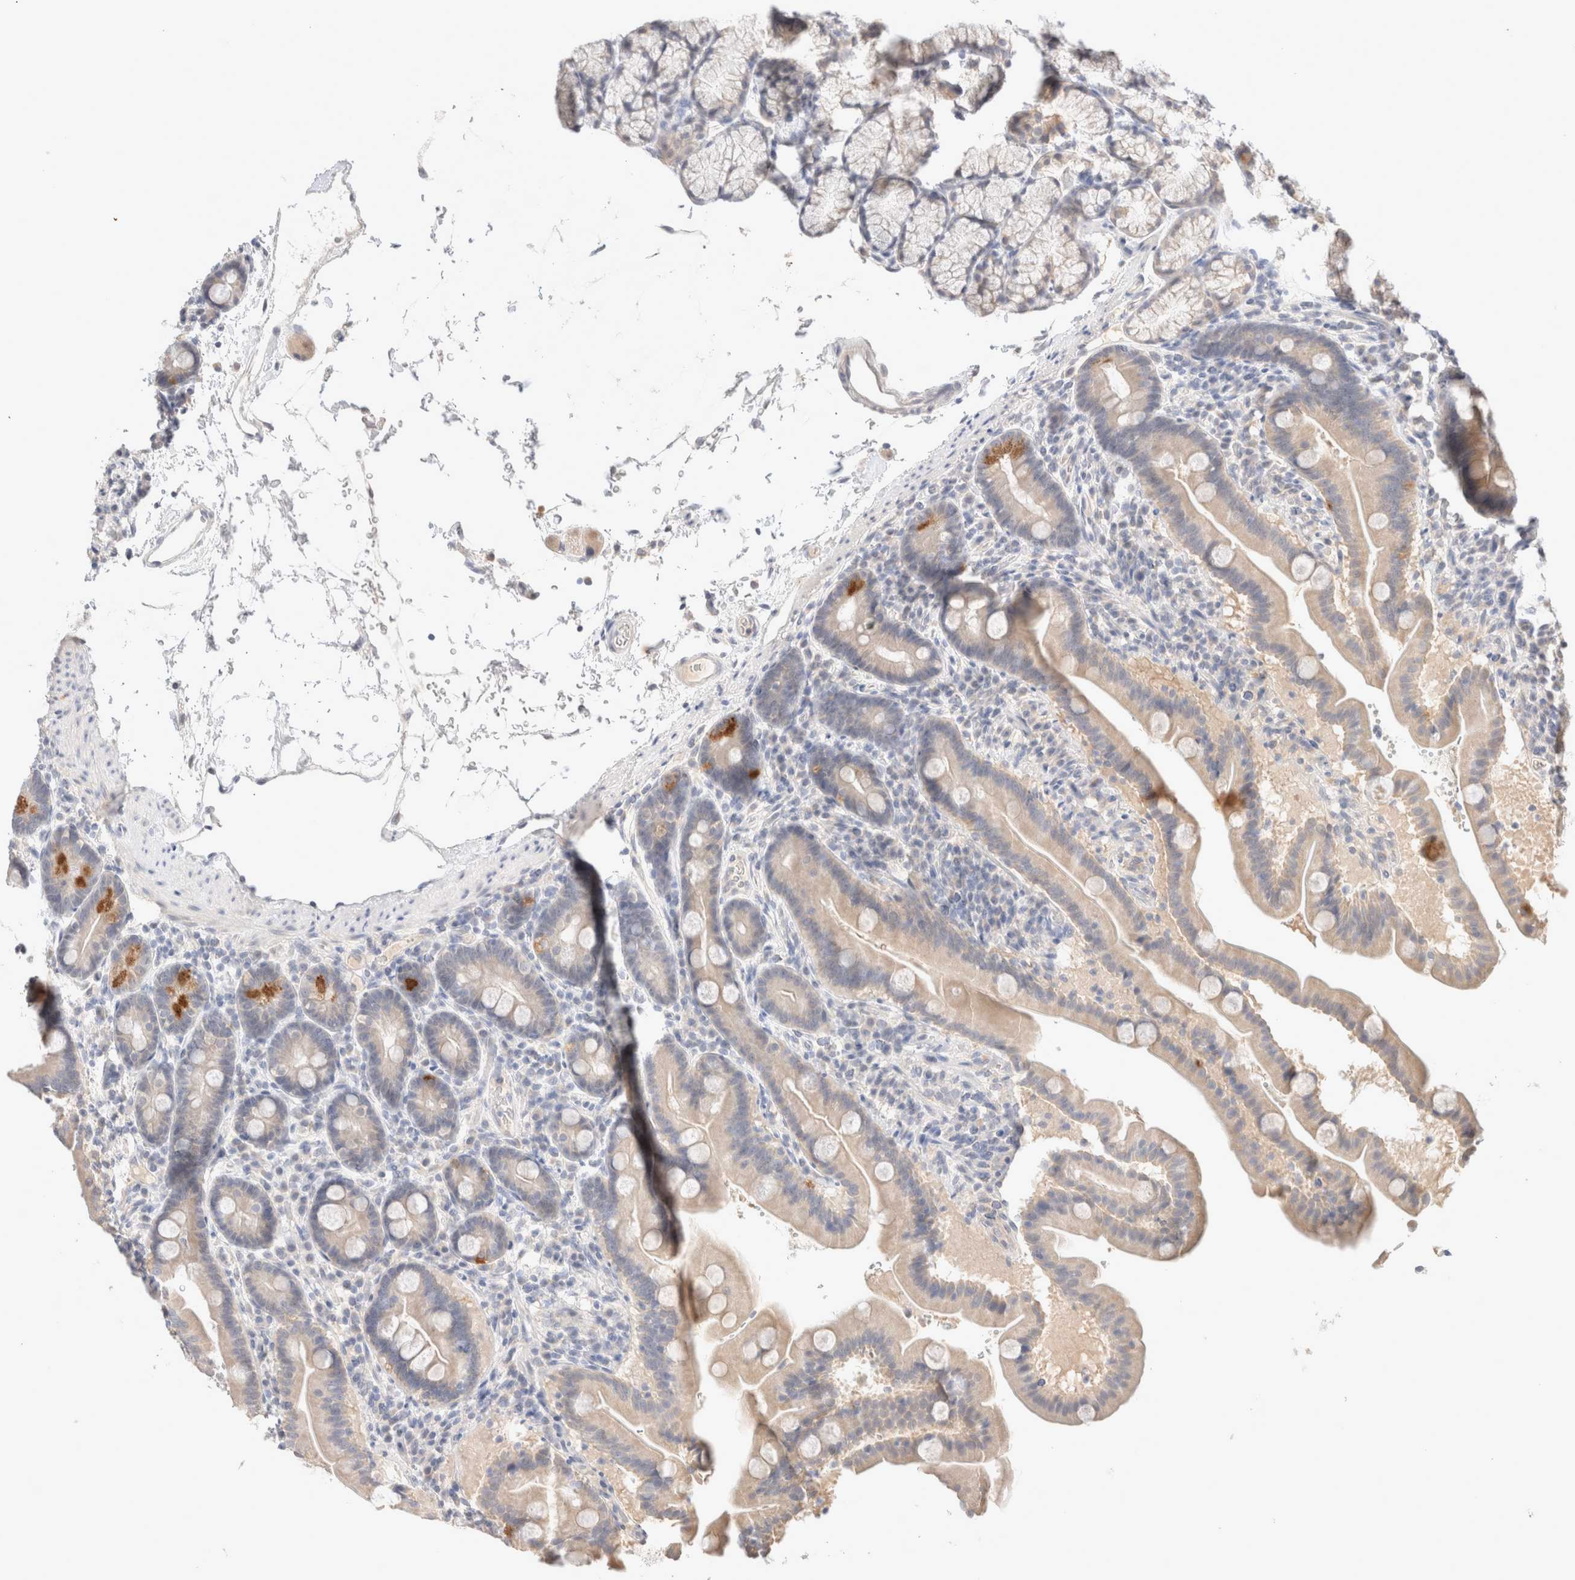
{"staining": {"intensity": "weak", "quantity": ">75%", "location": "cytoplasmic/membranous"}, "tissue": "duodenum", "cell_type": "Glandular cells", "image_type": "normal", "snomed": [{"axis": "morphology", "description": "Normal tissue, NOS"}, {"axis": "topography", "description": "Duodenum"}], "caption": "A brown stain highlights weak cytoplasmic/membranous expression of a protein in glandular cells of unremarkable human duodenum.", "gene": "SPATA20", "patient": {"sex": "male", "age": 54}}